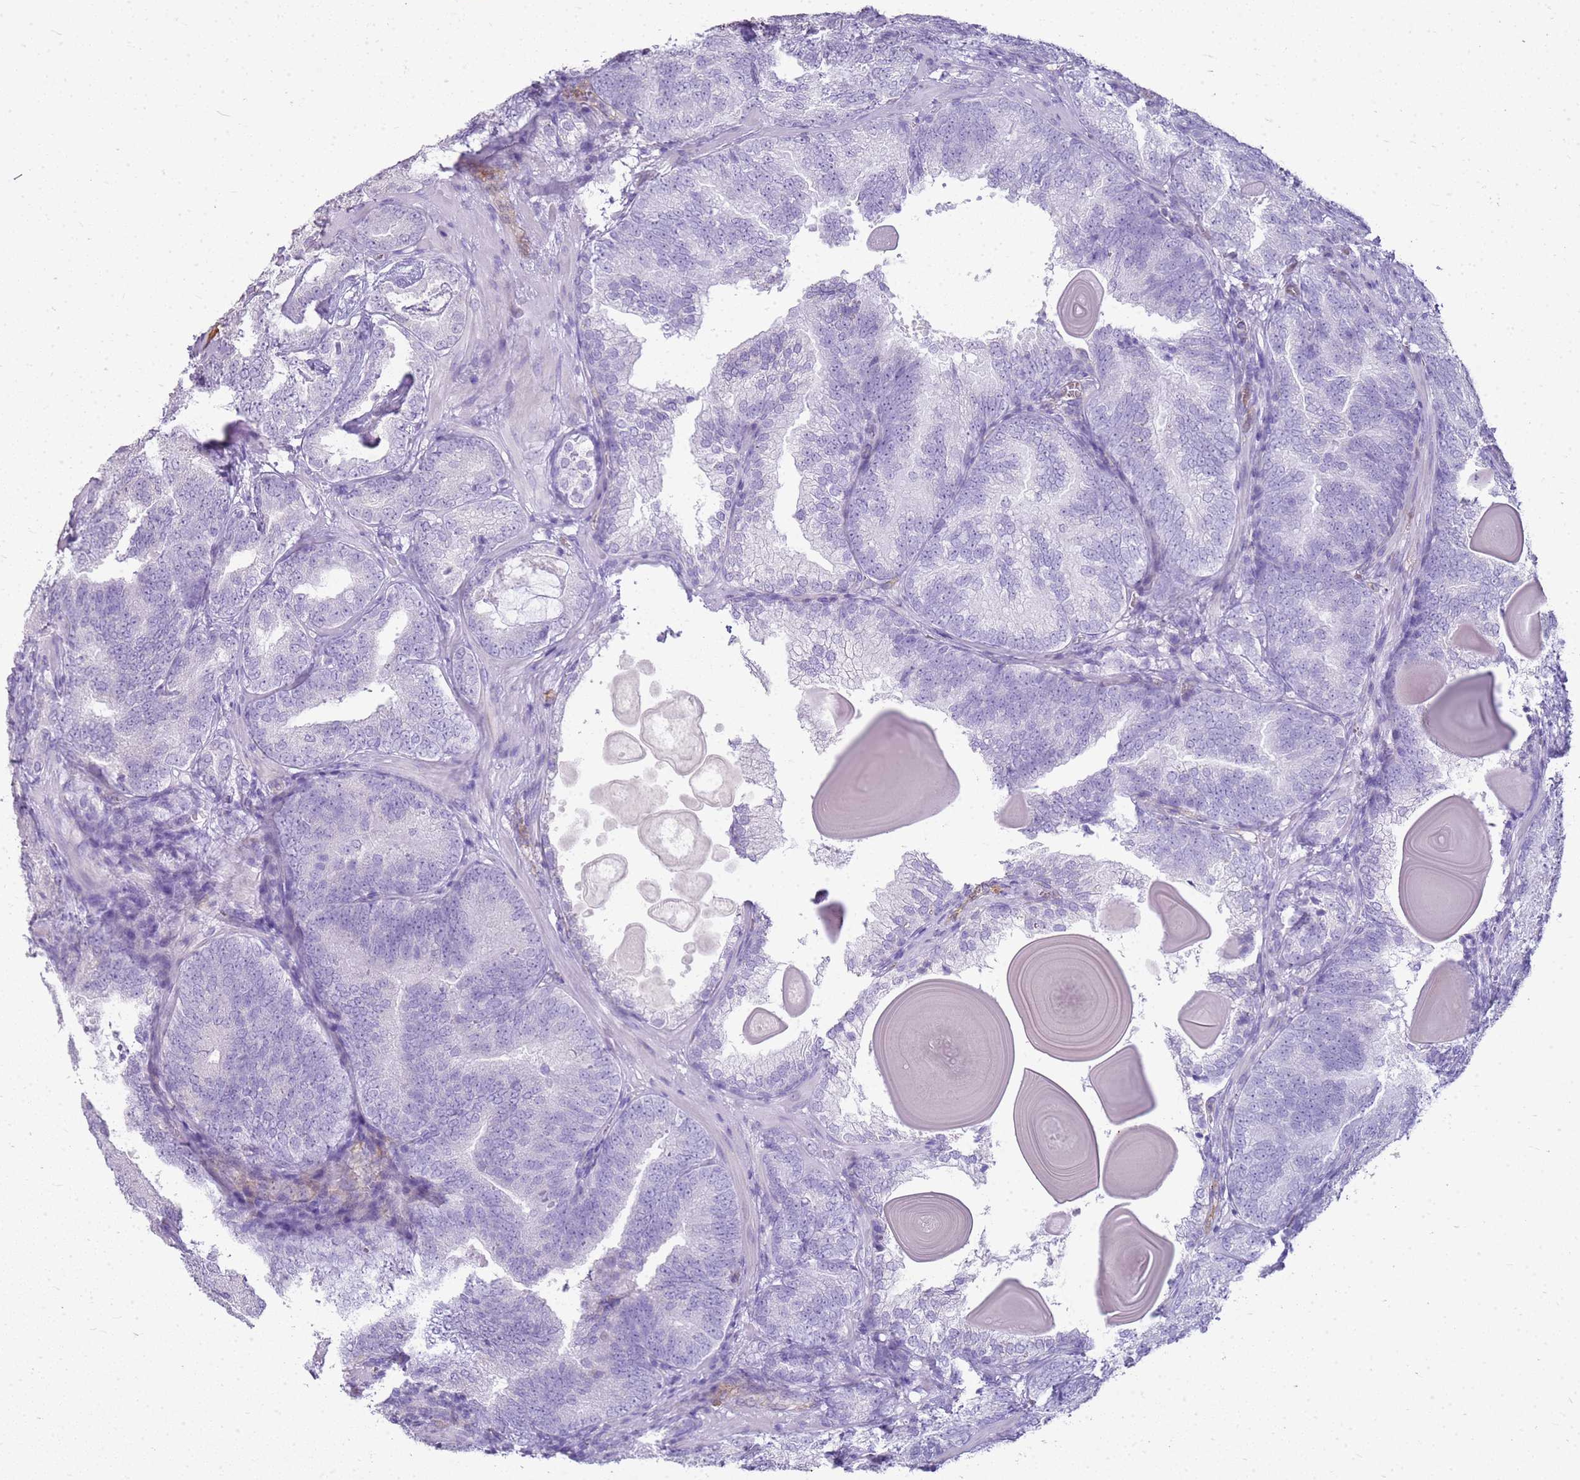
{"staining": {"intensity": "negative", "quantity": "none", "location": "none"}, "tissue": "prostate cancer", "cell_type": "Tumor cells", "image_type": "cancer", "snomed": [{"axis": "morphology", "description": "Adenocarcinoma, High grade"}, {"axis": "topography", "description": "Prostate"}], "caption": "Immunohistochemical staining of human adenocarcinoma (high-grade) (prostate) shows no significant expression in tumor cells. (DAB (3,3'-diaminobenzidine) immunohistochemistry (IHC) visualized using brightfield microscopy, high magnification).", "gene": "SULT1E1", "patient": {"sex": "male", "age": 66}}